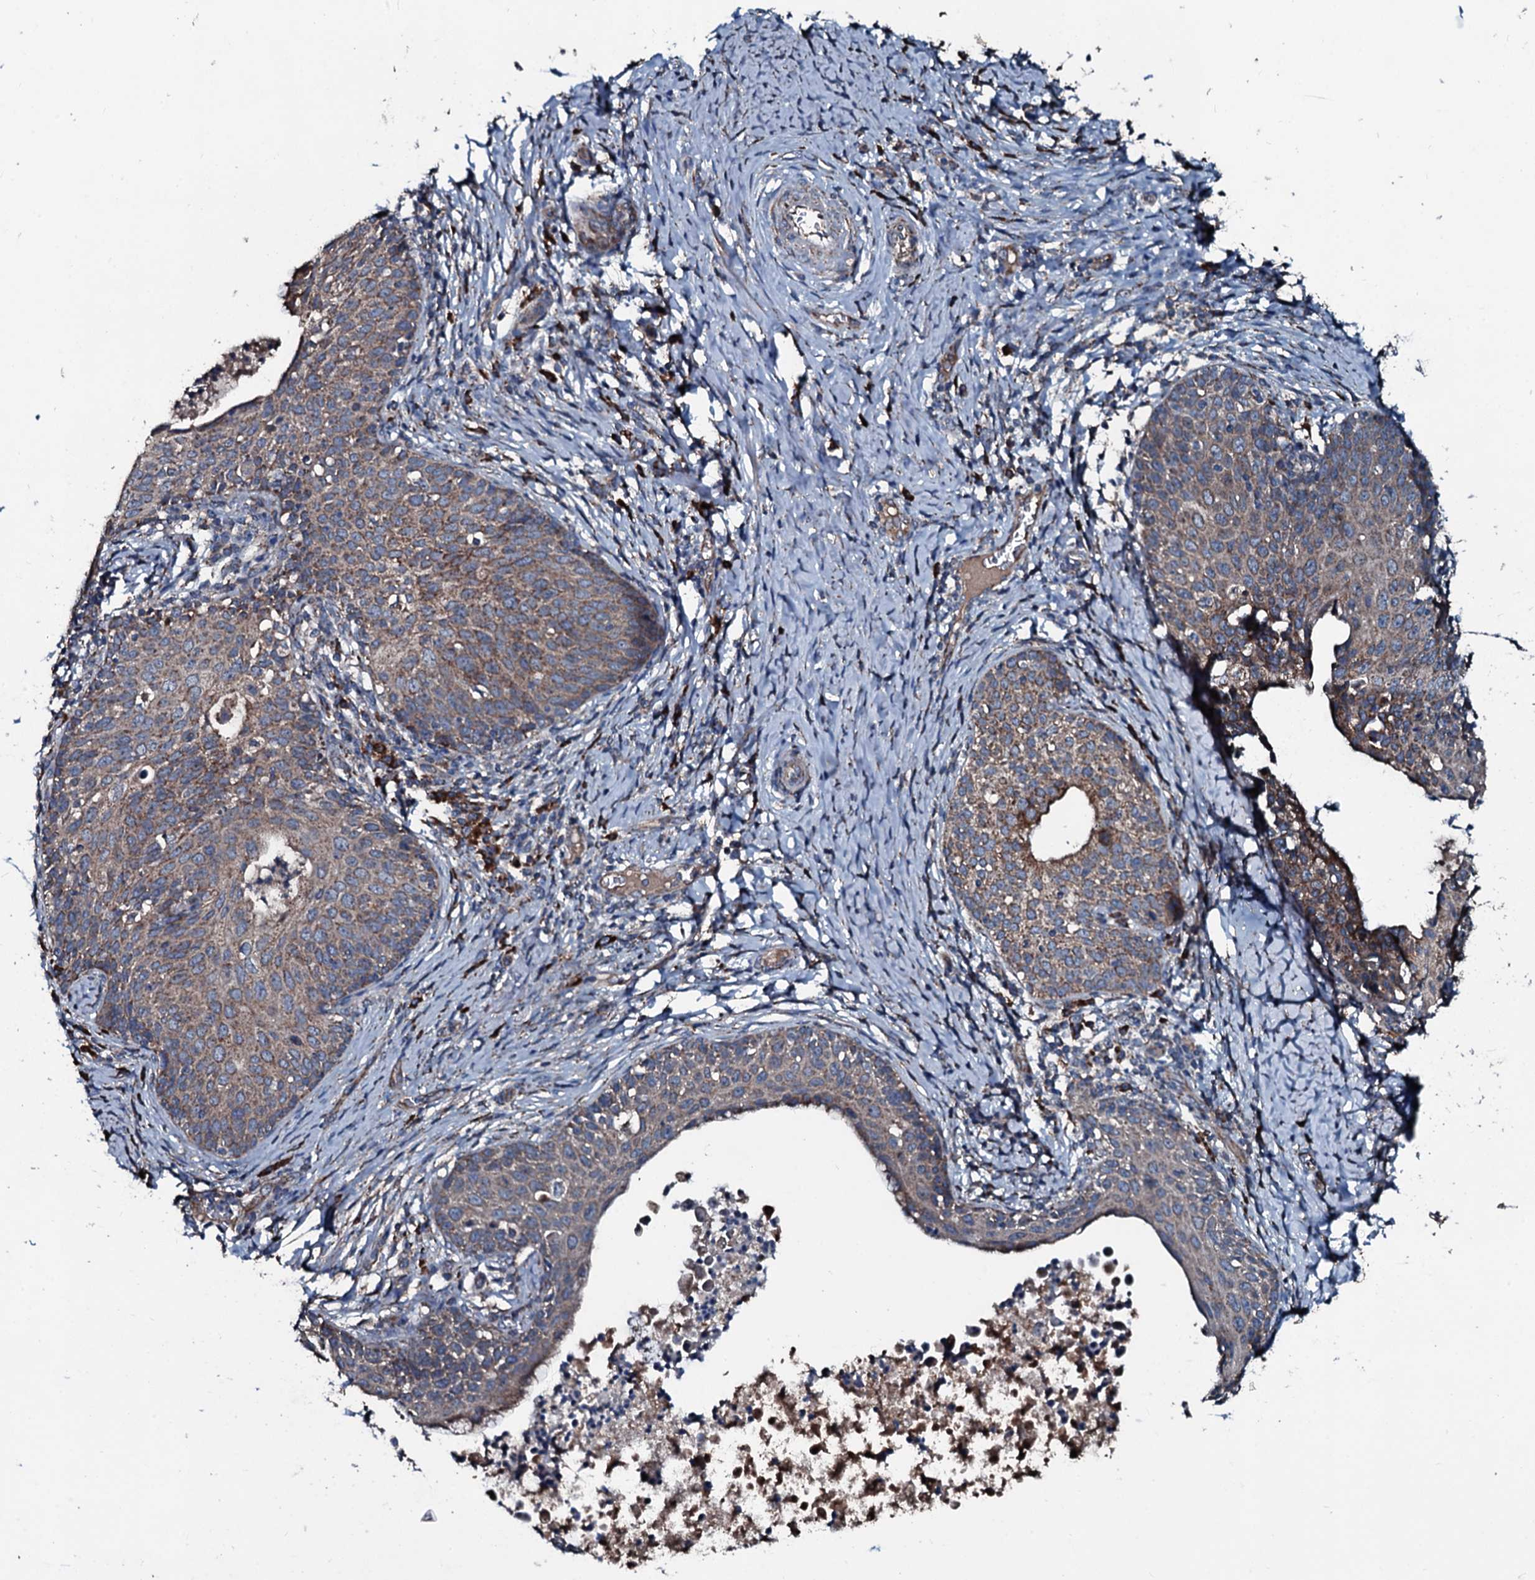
{"staining": {"intensity": "moderate", "quantity": ">75%", "location": "cytoplasmic/membranous"}, "tissue": "cervical cancer", "cell_type": "Tumor cells", "image_type": "cancer", "snomed": [{"axis": "morphology", "description": "Squamous cell carcinoma, NOS"}, {"axis": "topography", "description": "Cervix"}], "caption": "Human cervical cancer (squamous cell carcinoma) stained with a protein marker shows moderate staining in tumor cells.", "gene": "ACSS3", "patient": {"sex": "female", "age": 52}}